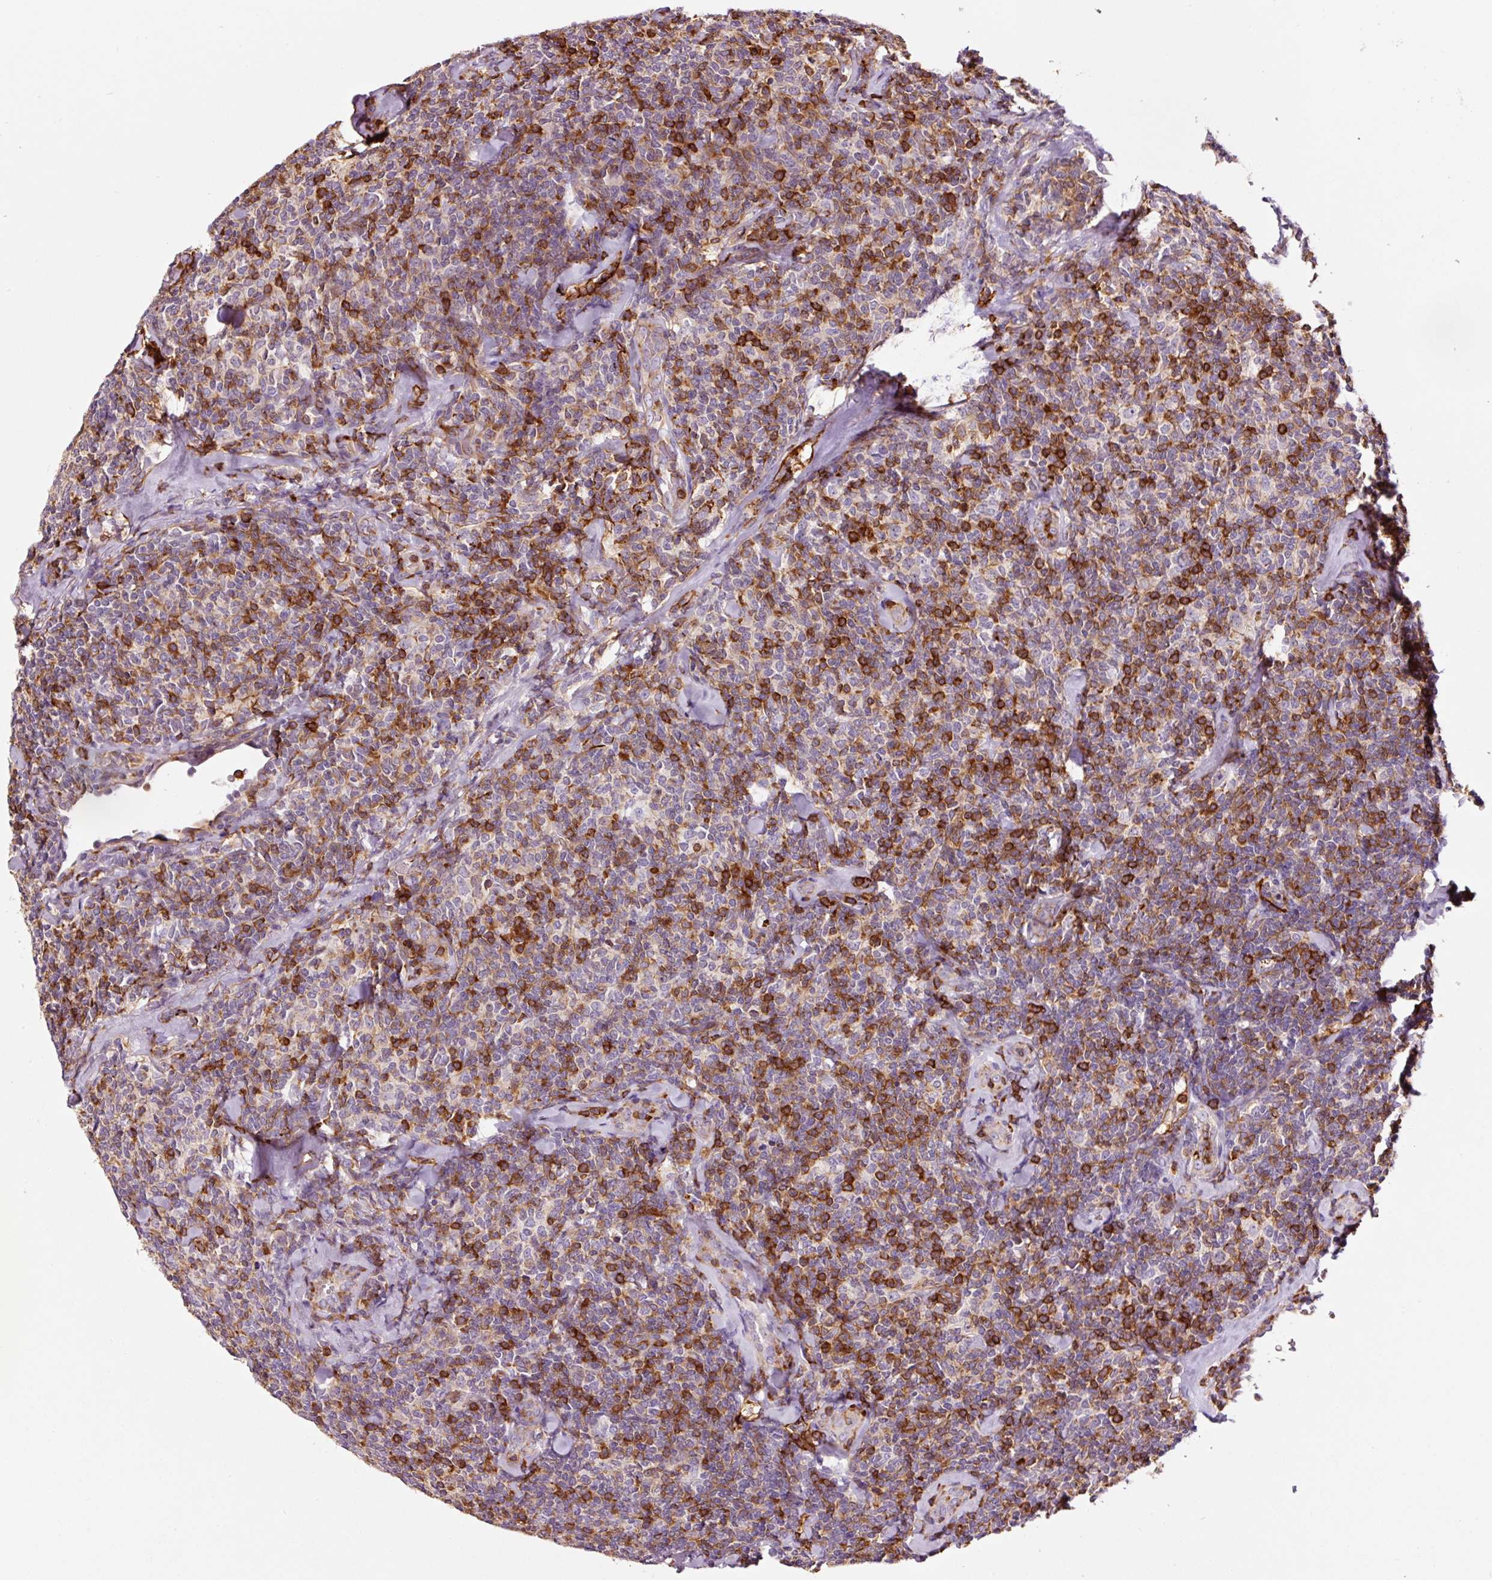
{"staining": {"intensity": "strong", "quantity": "25%-75%", "location": "cytoplasmic/membranous"}, "tissue": "lymphoma", "cell_type": "Tumor cells", "image_type": "cancer", "snomed": [{"axis": "morphology", "description": "Malignant lymphoma, non-Hodgkin's type, Low grade"}, {"axis": "topography", "description": "Lymph node"}], "caption": "About 25%-75% of tumor cells in low-grade malignant lymphoma, non-Hodgkin's type demonstrate strong cytoplasmic/membranous protein positivity as visualized by brown immunohistochemical staining.", "gene": "ADD3", "patient": {"sex": "female", "age": 56}}